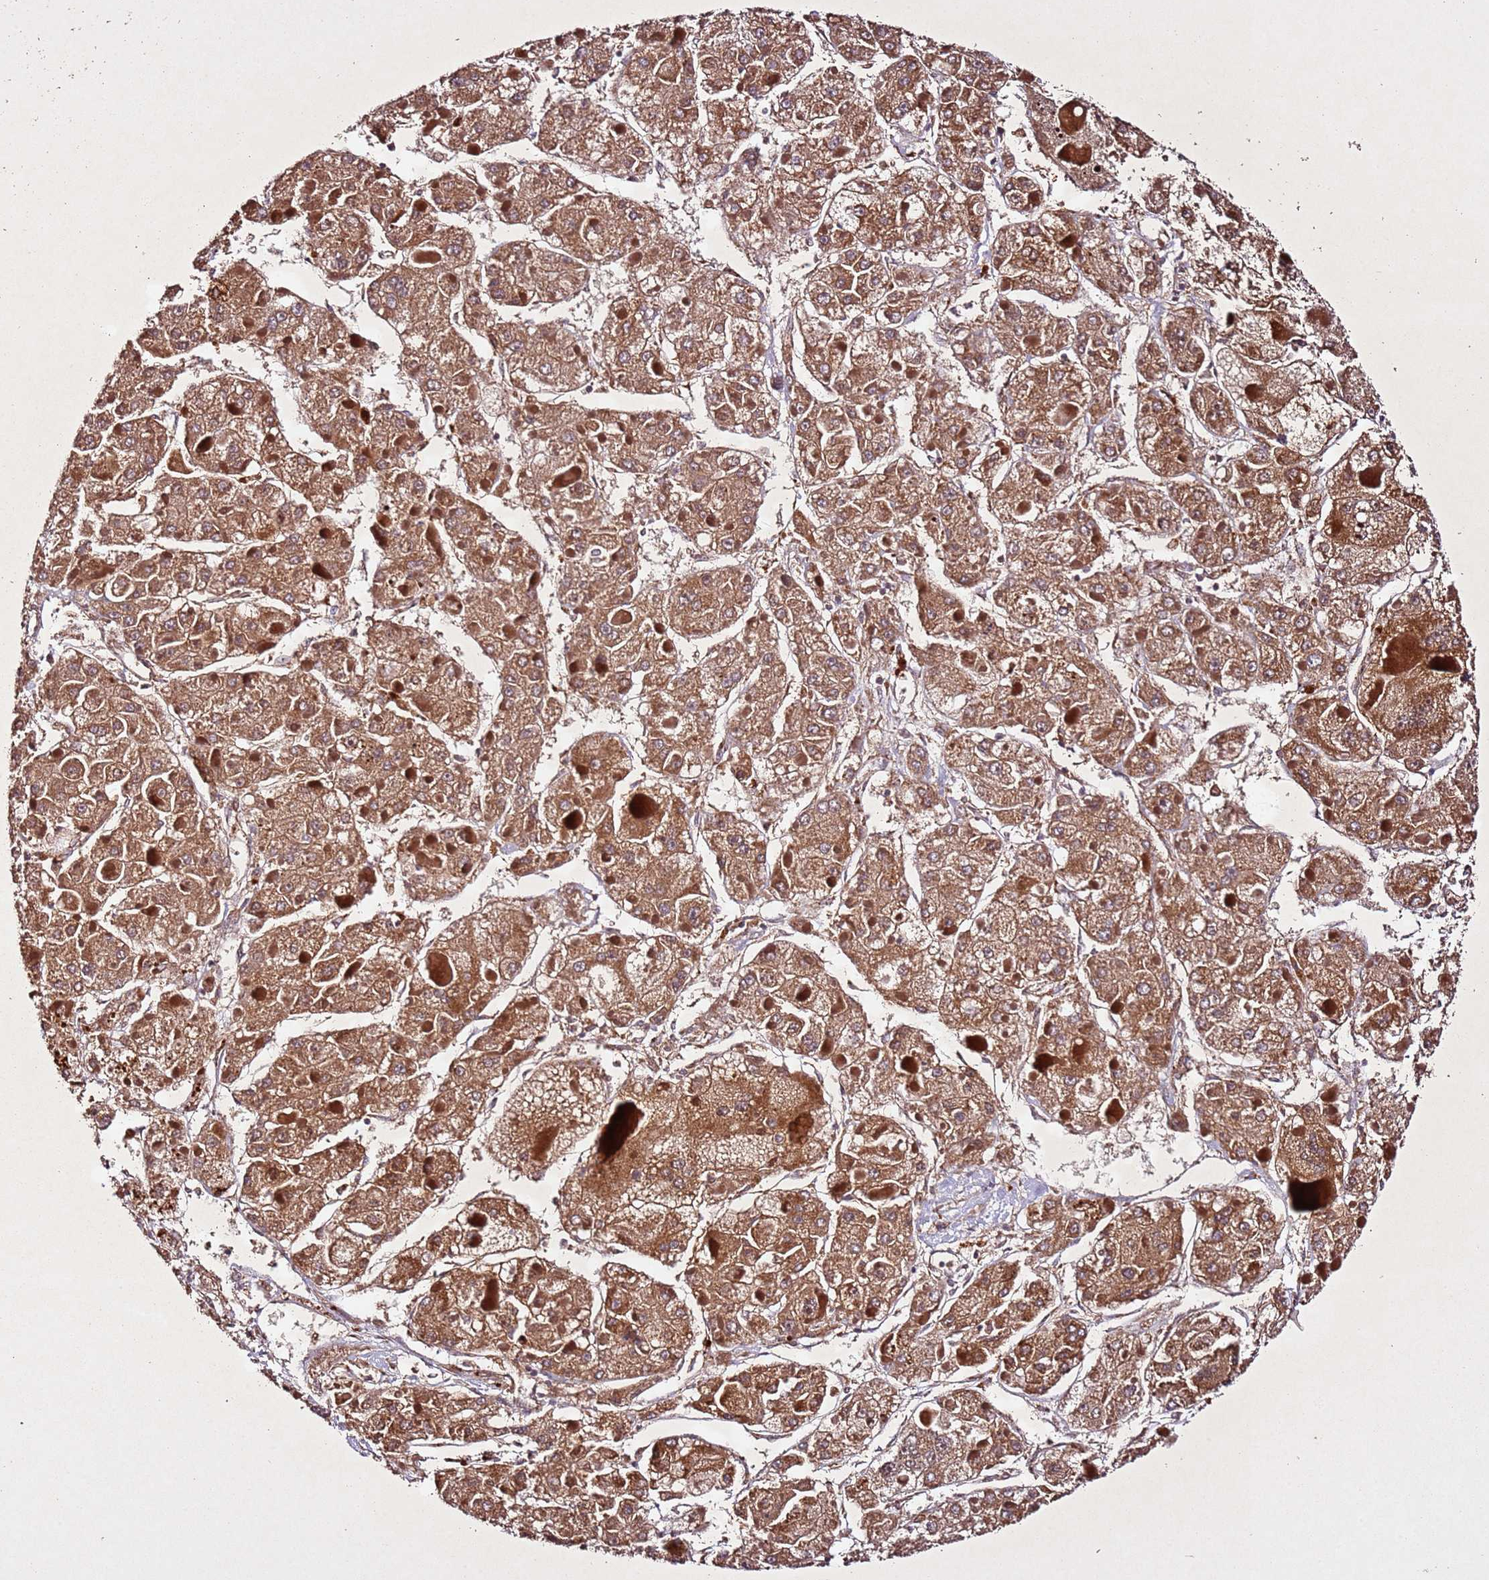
{"staining": {"intensity": "moderate", "quantity": ">75%", "location": "cytoplasmic/membranous"}, "tissue": "liver cancer", "cell_type": "Tumor cells", "image_type": "cancer", "snomed": [{"axis": "morphology", "description": "Carcinoma, Hepatocellular, NOS"}, {"axis": "topography", "description": "Liver"}], "caption": "Liver cancer stained with DAB (3,3'-diaminobenzidine) immunohistochemistry (IHC) reveals medium levels of moderate cytoplasmic/membranous positivity in about >75% of tumor cells.", "gene": "PTMA", "patient": {"sex": "female", "age": 73}}